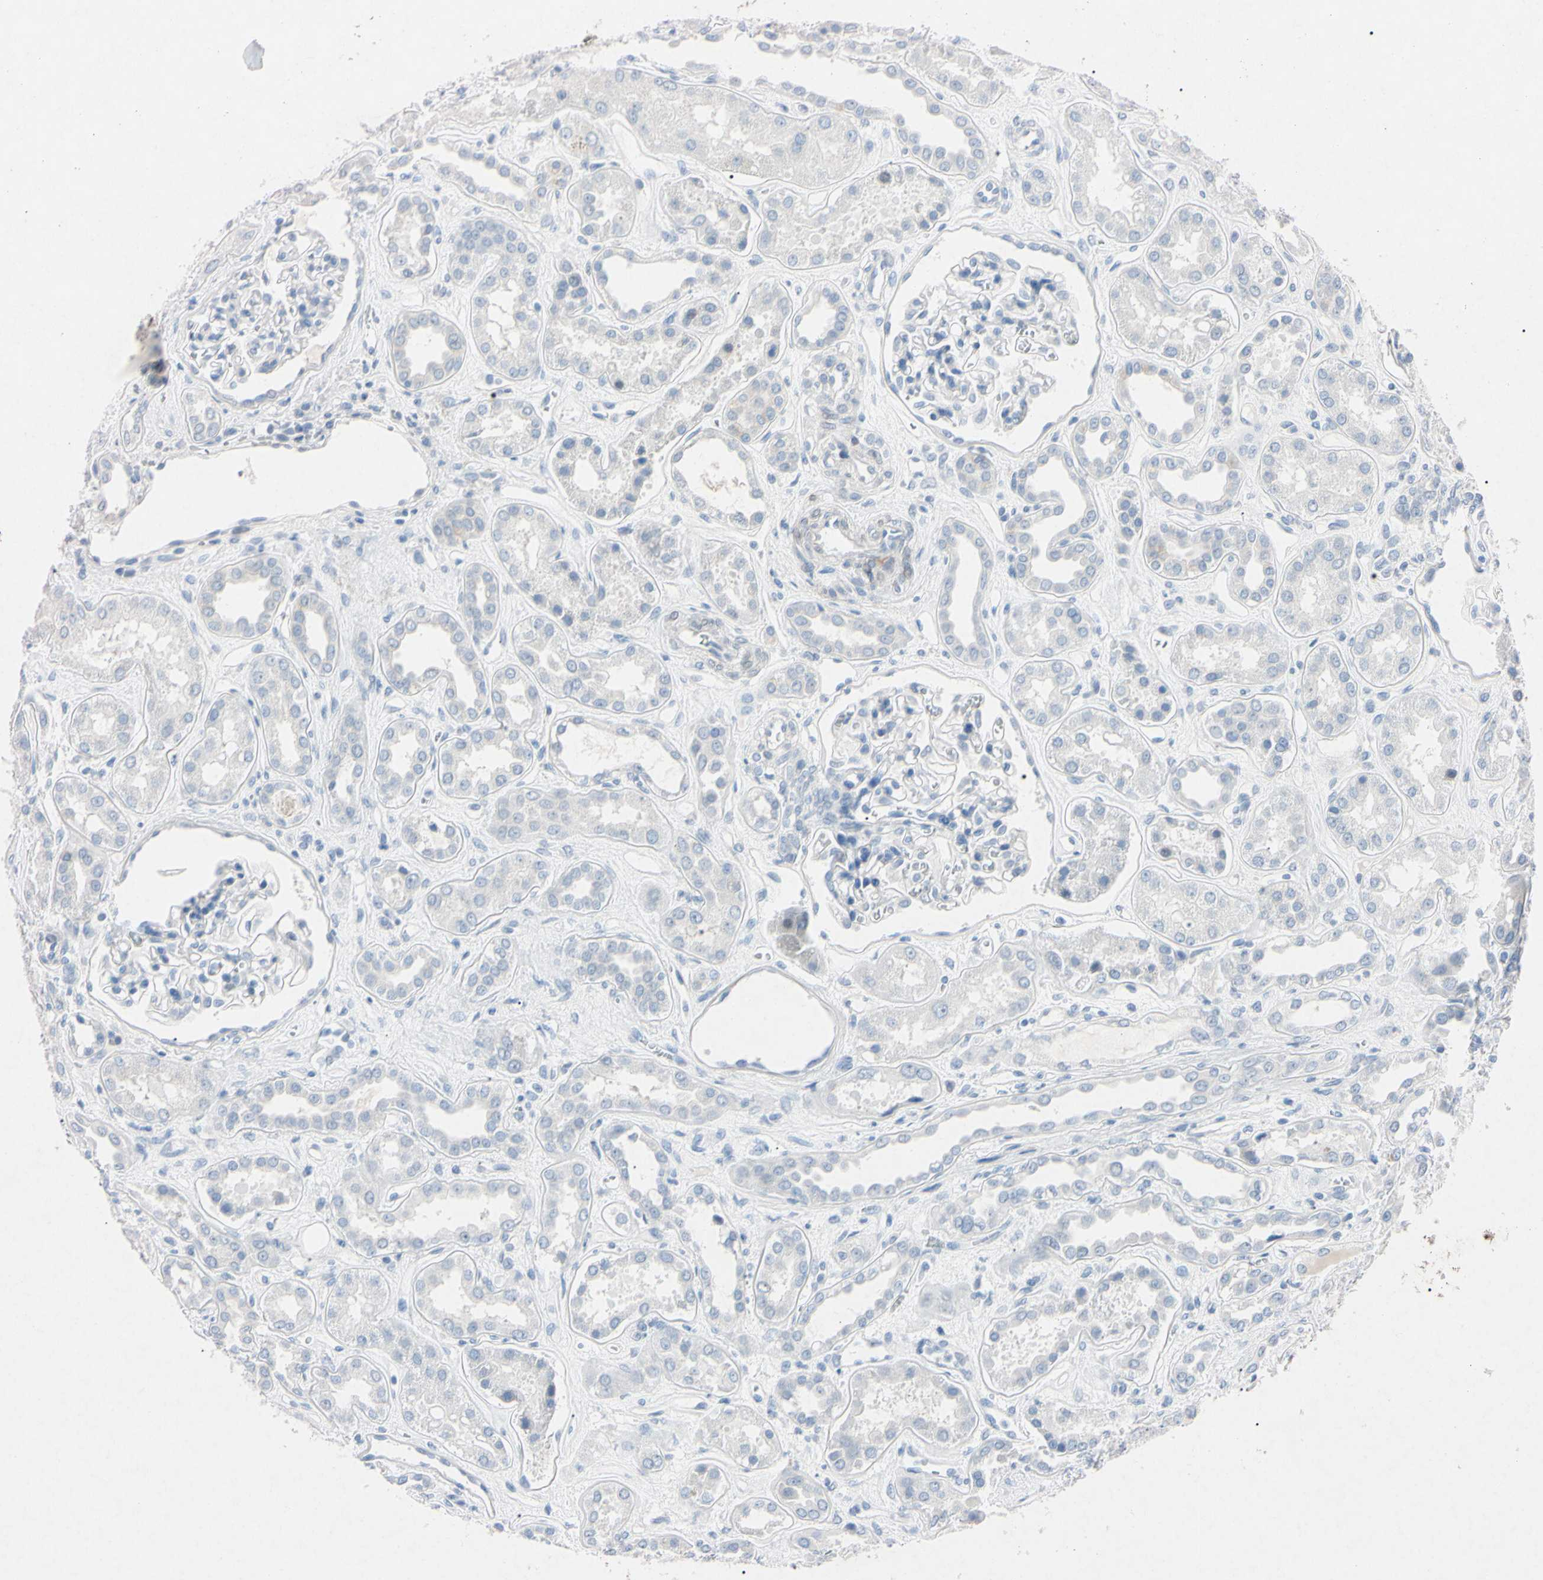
{"staining": {"intensity": "negative", "quantity": "none", "location": "none"}, "tissue": "kidney", "cell_type": "Cells in glomeruli", "image_type": "normal", "snomed": [{"axis": "morphology", "description": "Normal tissue, NOS"}, {"axis": "topography", "description": "Kidney"}], "caption": "Cells in glomeruli are negative for brown protein staining in normal kidney.", "gene": "ELN", "patient": {"sex": "male", "age": 59}}